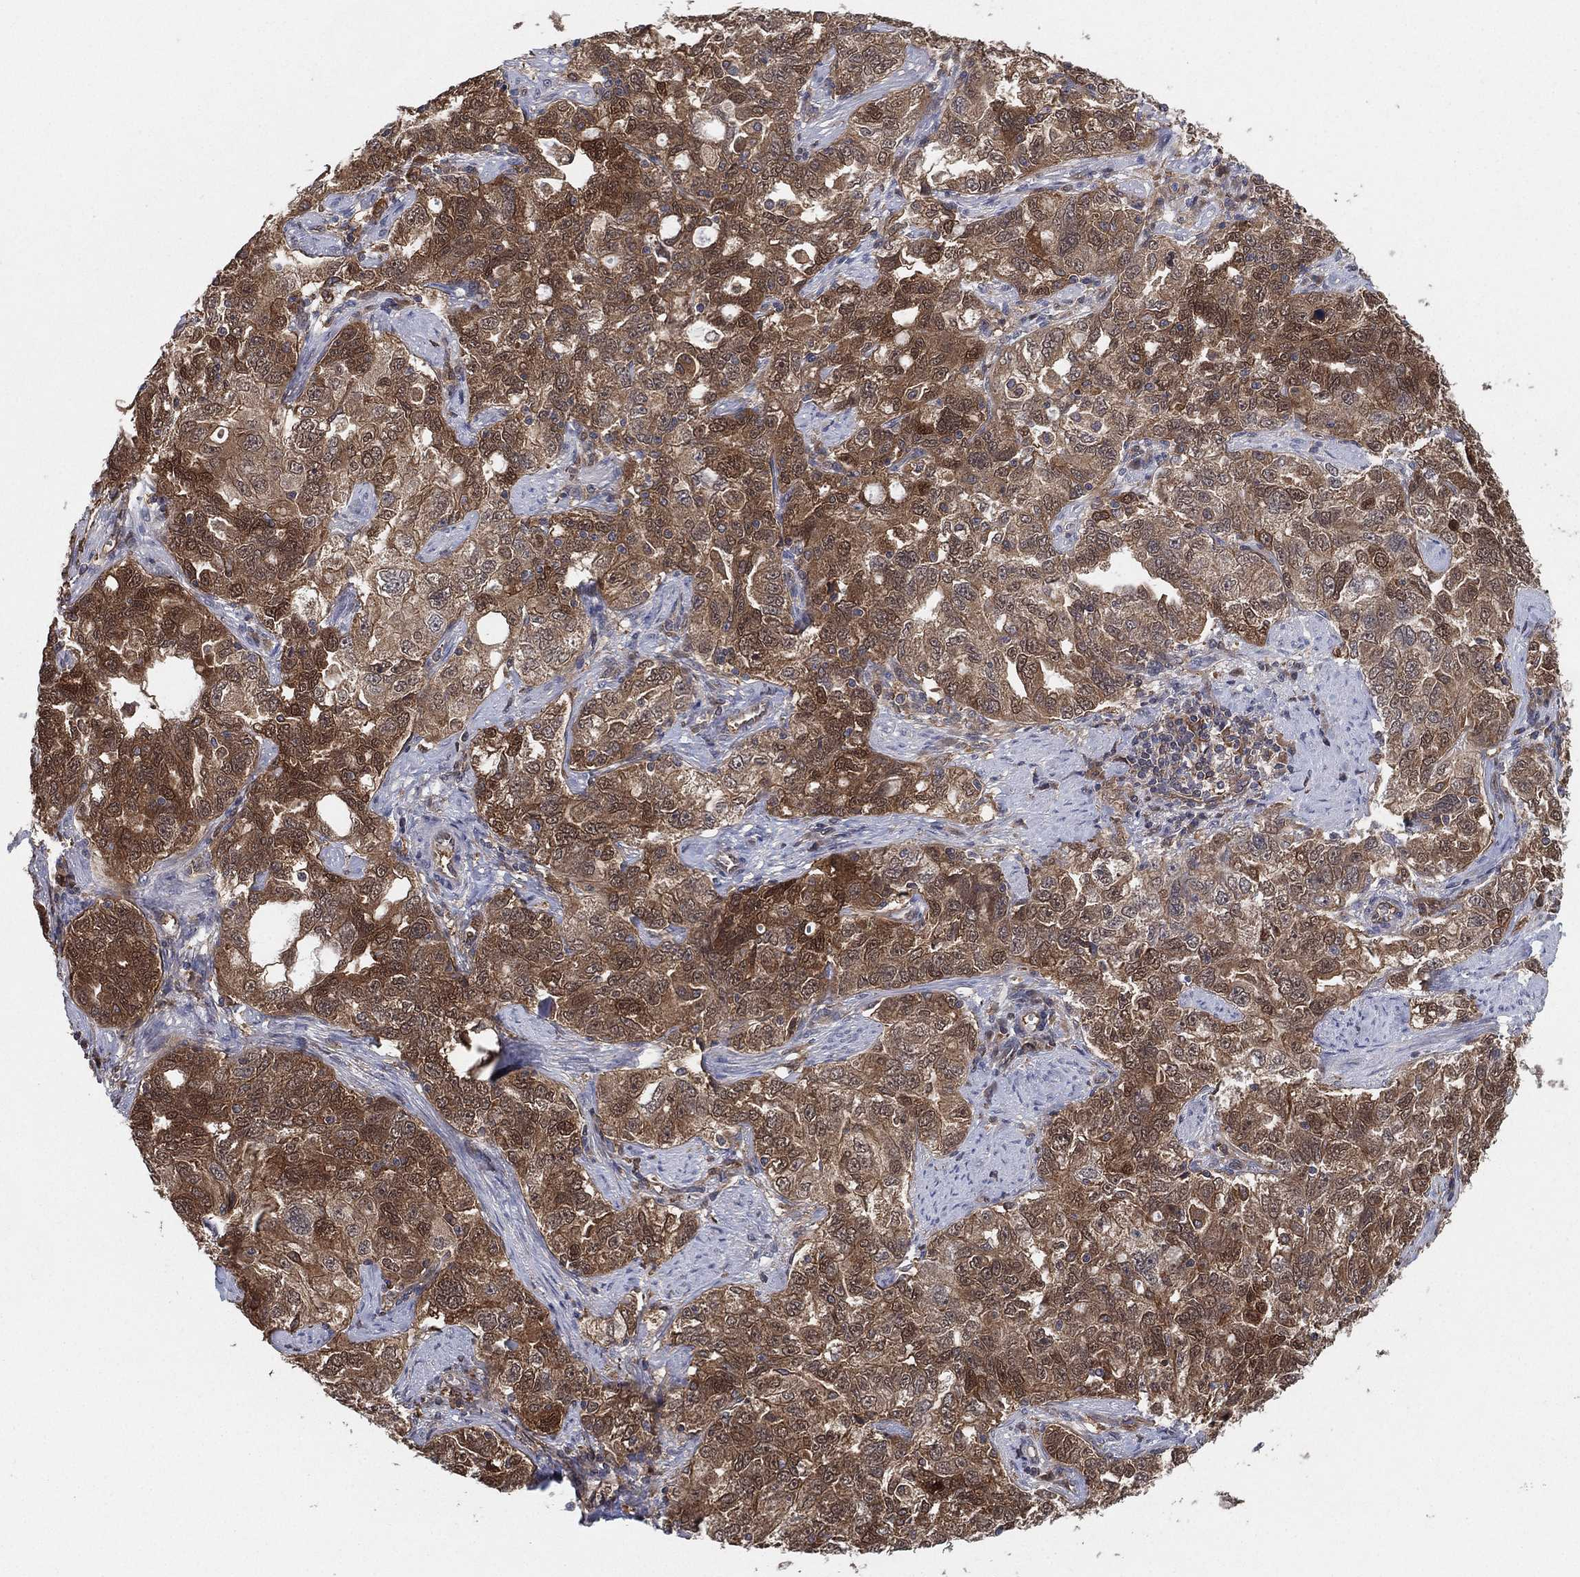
{"staining": {"intensity": "strong", "quantity": "<25%", "location": "cytoplasmic/membranous"}, "tissue": "ovarian cancer", "cell_type": "Tumor cells", "image_type": "cancer", "snomed": [{"axis": "morphology", "description": "Cystadenocarcinoma, serous, NOS"}, {"axis": "topography", "description": "Ovary"}], "caption": "Ovarian cancer stained with a brown dye demonstrates strong cytoplasmic/membranous positive staining in approximately <25% of tumor cells.", "gene": "PSMG4", "patient": {"sex": "female", "age": 51}}